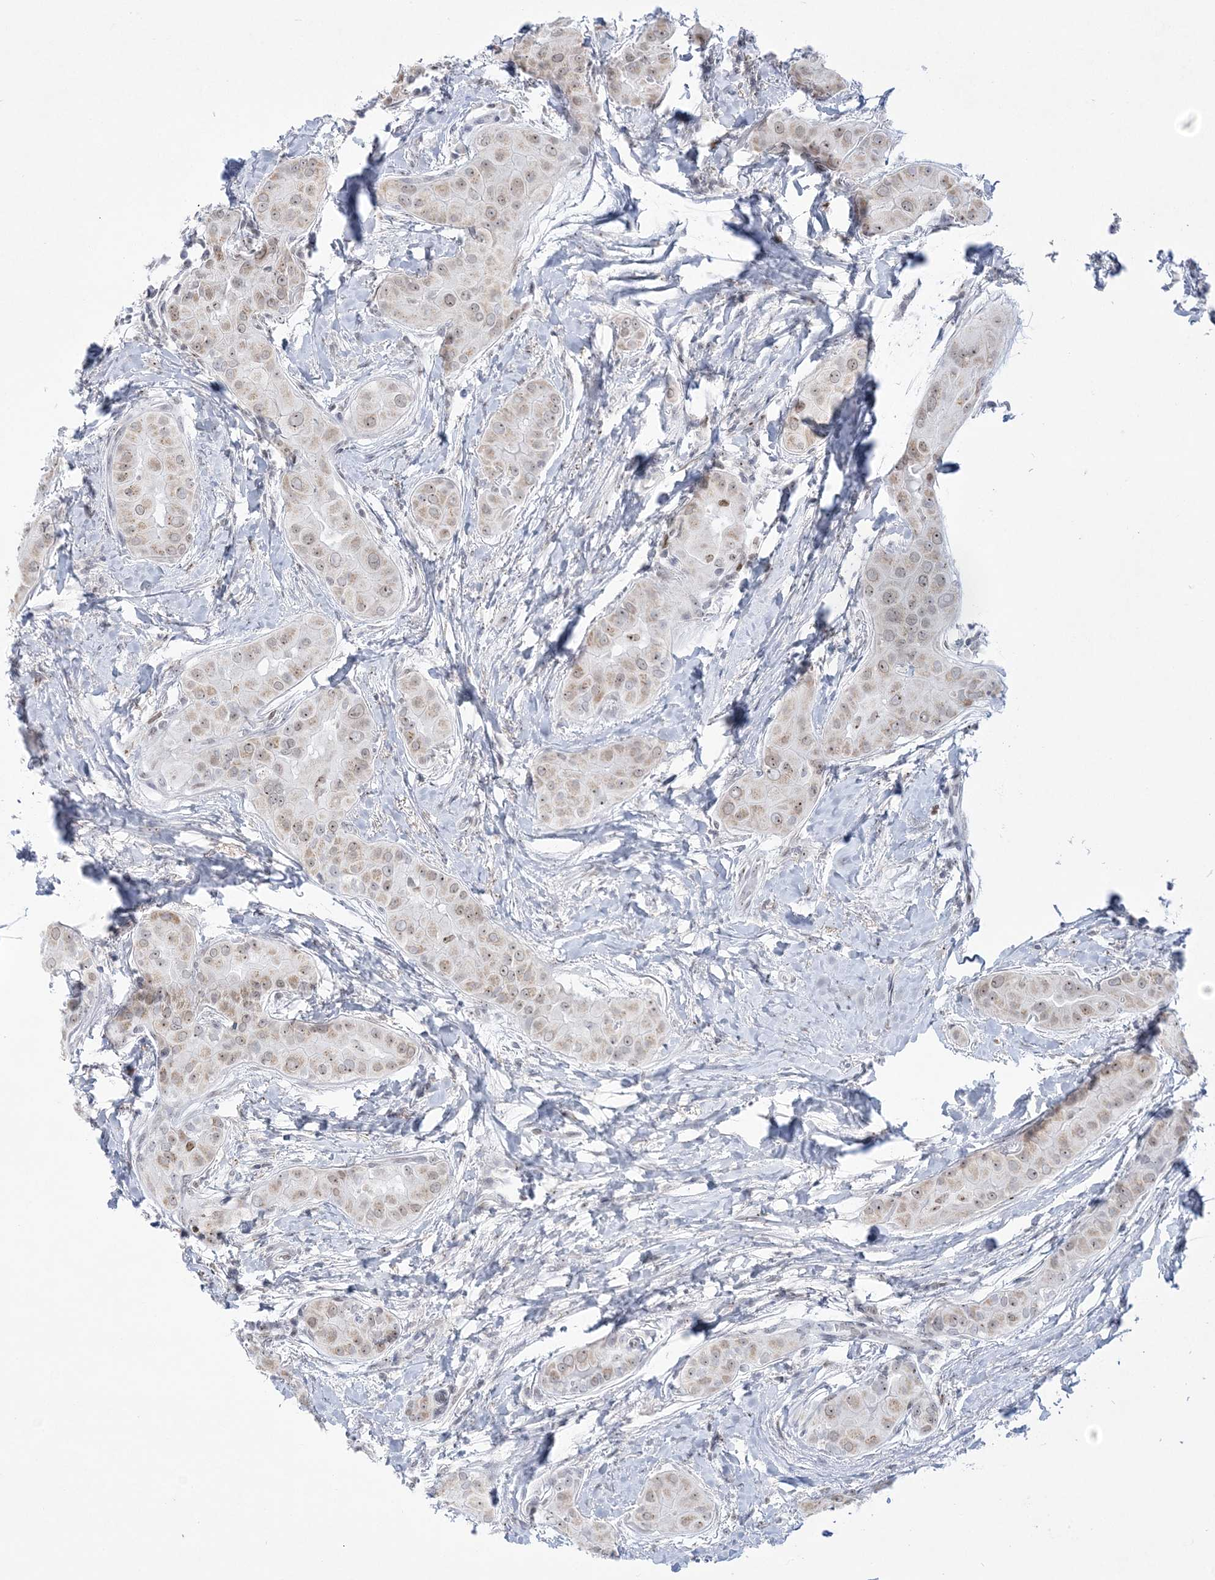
{"staining": {"intensity": "weak", "quantity": ">75%", "location": "cytoplasmic/membranous,nuclear"}, "tissue": "thyroid cancer", "cell_type": "Tumor cells", "image_type": "cancer", "snomed": [{"axis": "morphology", "description": "Papillary adenocarcinoma, NOS"}, {"axis": "topography", "description": "Thyroid gland"}], "caption": "A brown stain highlights weak cytoplasmic/membranous and nuclear staining of a protein in thyroid papillary adenocarcinoma tumor cells. The protein is shown in brown color, while the nuclei are stained blue.", "gene": "DDX21", "patient": {"sex": "male", "age": 33}}